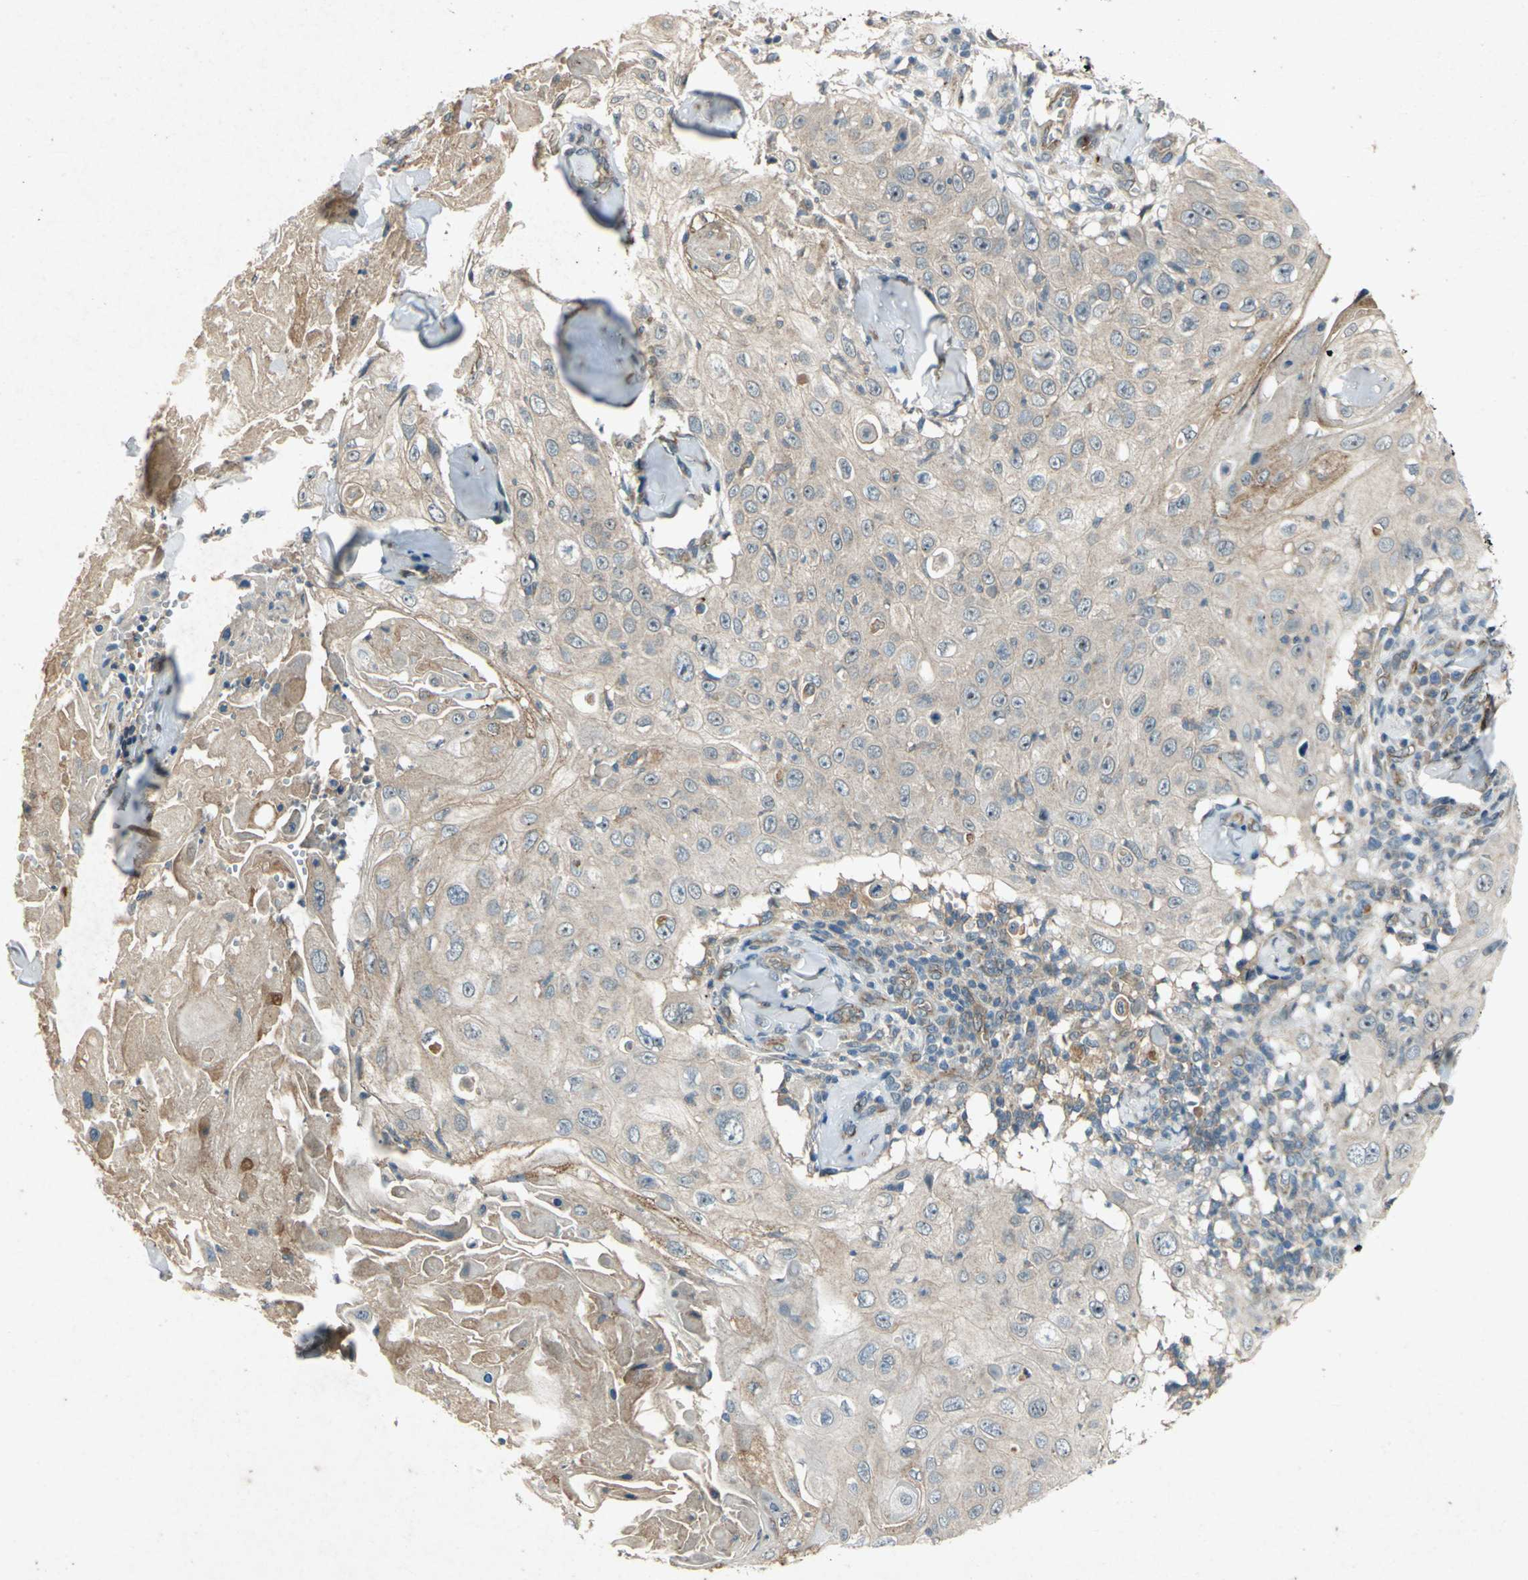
{"staining": {"intensity": "weak", "quantity": "<25%", "location": "cytoplasmic/membranous"}, "tissue": "skin cancer", "cell_type": "Tumor cells", "image_type": "cancer", "snomed": [{"axis": "morphology", "description": "Squamous cell carcinoma, NOS"}, {"axis": "topography", "description": "Skin"}], "caption": "An immunohistochemistry image of squamous cell carcinoma (skin) is shown. There is no staining in tumor cells of squamous cell carcinoma (skin).", "gene": "EMCN", "patient": {"sex": "male", "age": 86}}